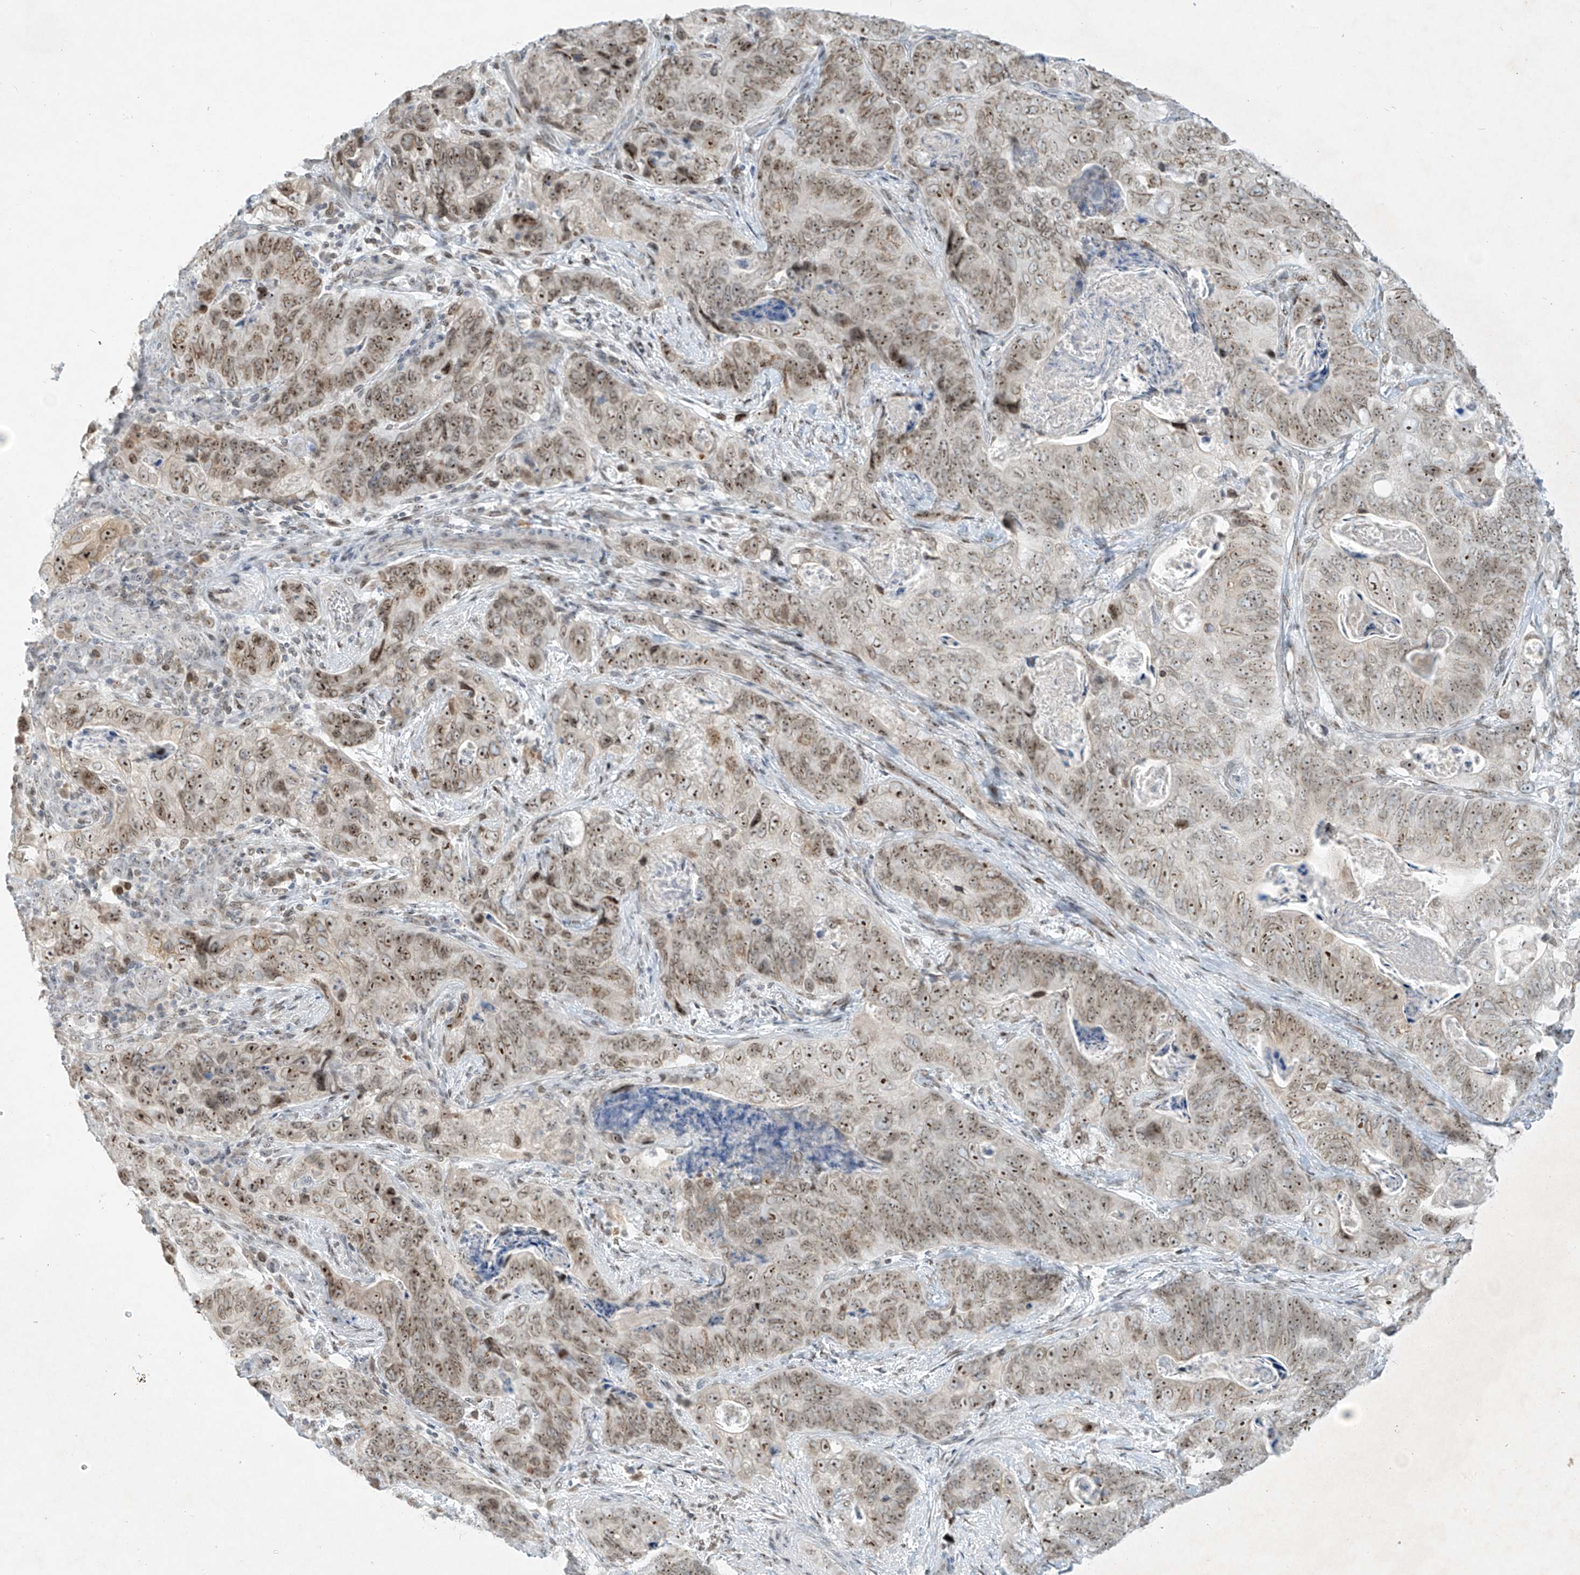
{"staining": {"intensity": "moderate", "quantity": "25%-75%", "location": "nuclear"}, "tissue": "stomach cancer", "cell_type": "Tumor cells", "image_type": "cancer", "snomed": [{"axis": "morphology", "description": "Normal tissue, NOS"}, {"axis": "morphology", "description": "Adenocarcinoma, NOS"}, {"axis": "topography", "description": "Stomach"}], "caption": "This image shows stomach cancer stained with immunohistochemistry (IHC) to label a protein in brown. The nuclear of tumor cells show moderate positivity for the protein. Nuclei are counter-stained blue.", "gene": "SAMD15", "patient": {"sex": "female", "age": 89}}